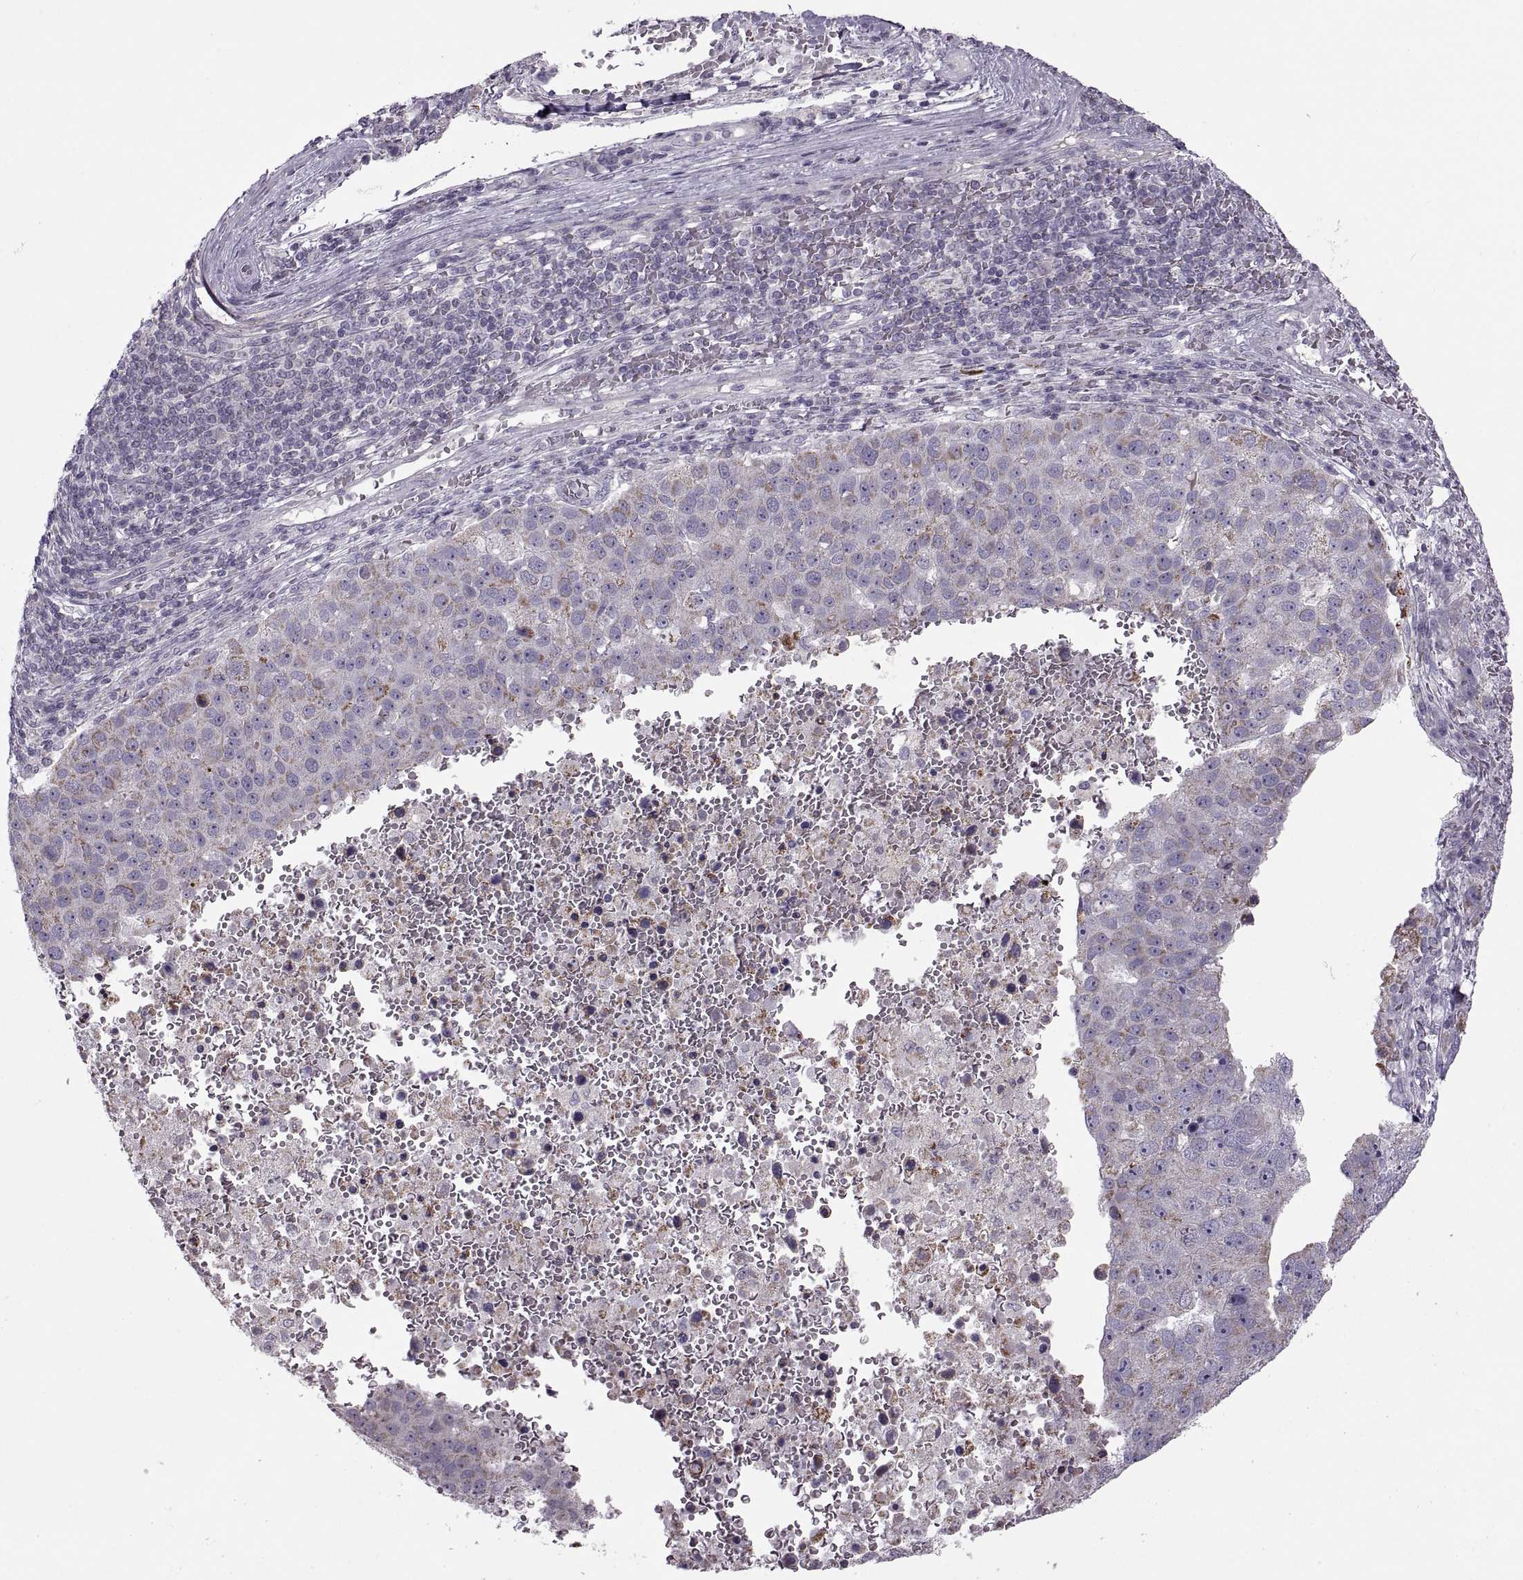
{"staining": {"intensity": "moderate", "quantity": "<25%", "location": "cytoplasmic/membranous"}, "tissue": "pancreatic cancer", "cell_type": "Tumor cells", "image_type": "cancer", "snomed": [{"axis": "morphology", "description": "Adenocarcinoma, NOS"}, {"axis": "topography", "description": "Pancreas"}], "caption": "High-power microscopy captured an immunohistochemistry (IHC) micrograph of pancreatic adenocarcinoma, revealing moderate cytoplasmic/membranous staining in approximately <25% of tumor cells.", "gene": "PIERCE1", "patient": {"sex": "female", "age": 61}}